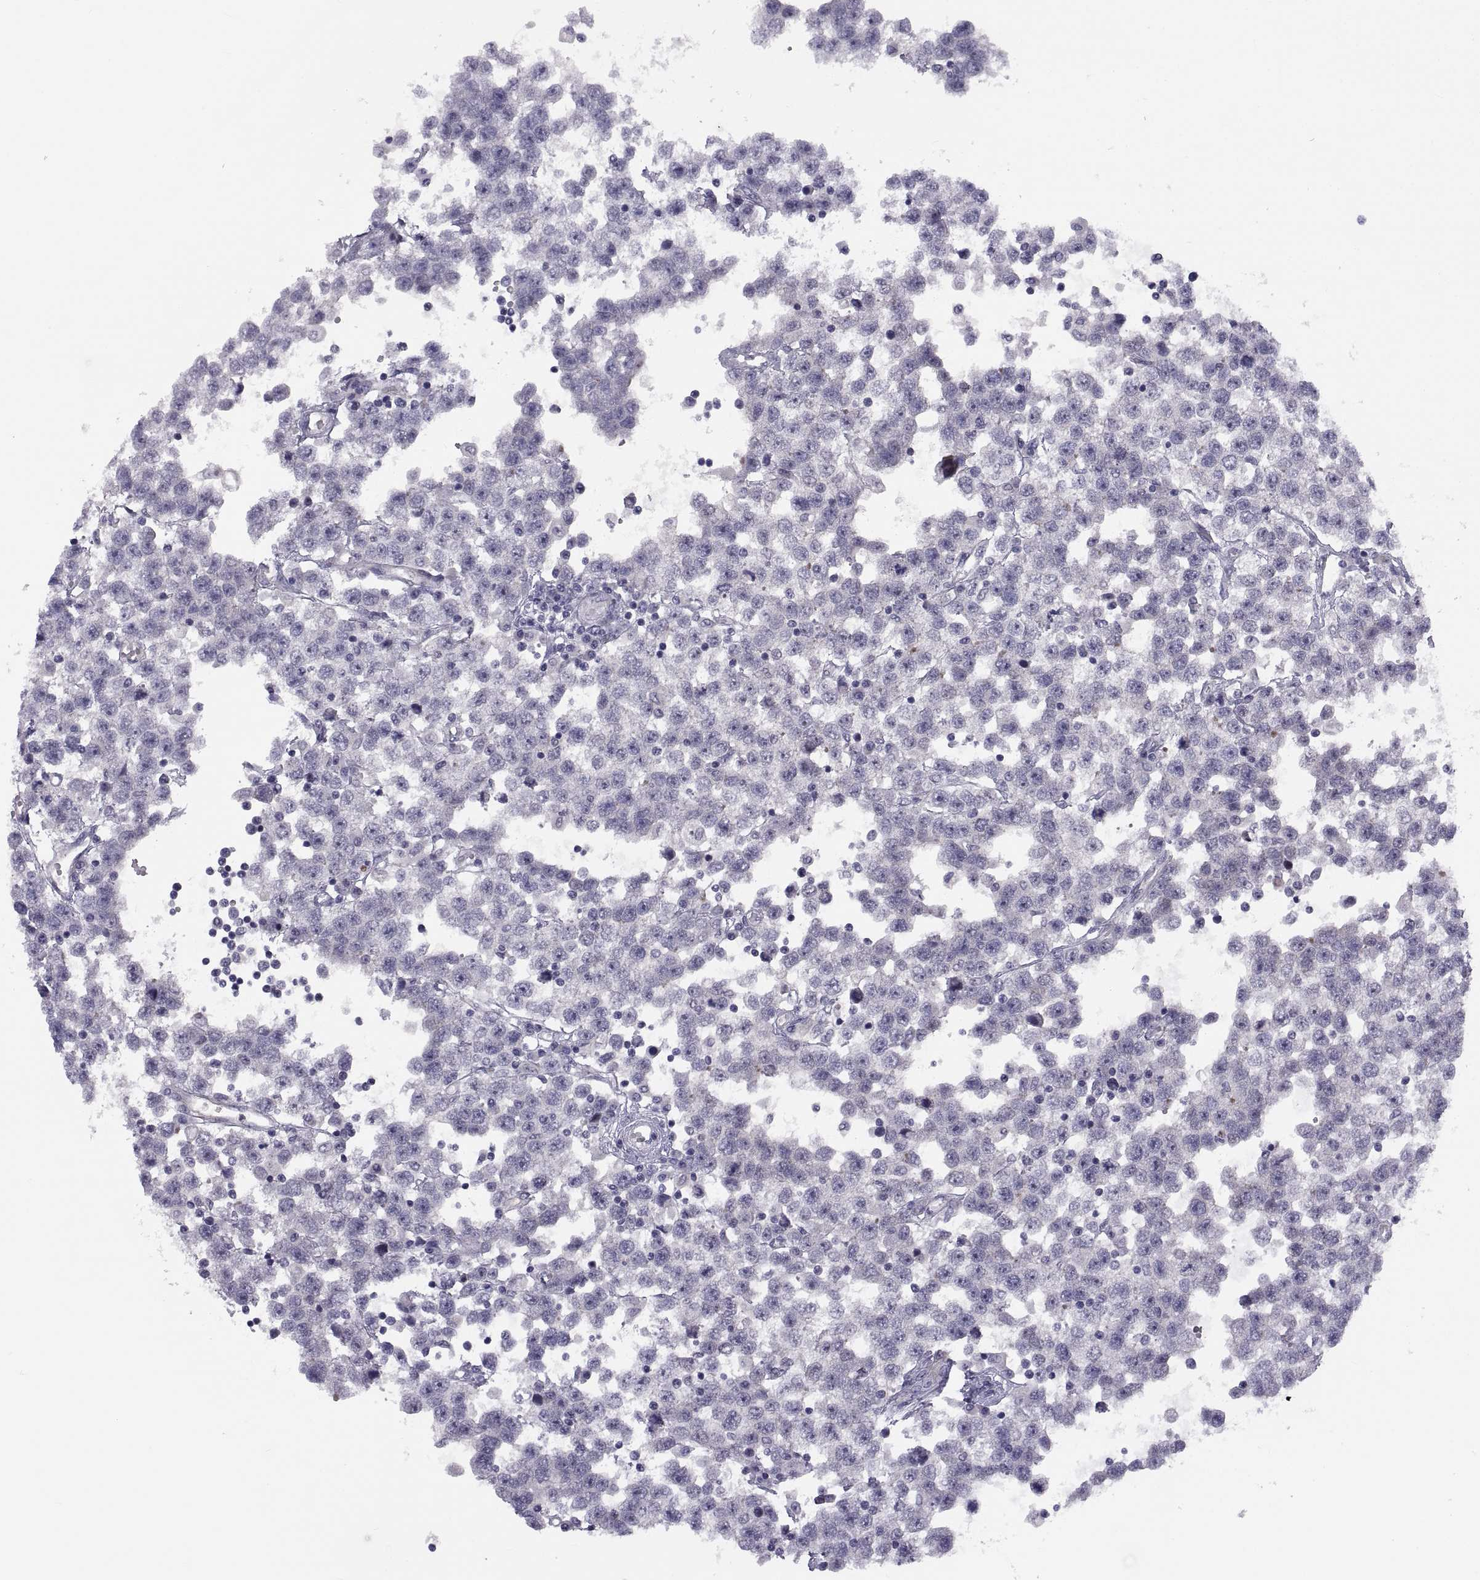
{"staining": {"intensity": "negative", "quantity": "none", "location": "none"}, "tissue": "testis cancer", "cell_type": "Tumor cells", "image_type": "cancer", "snomed": [{"axis": "morphology", "description": "Seminoma, NOS"}, {"axis": "topography", "description": "Testis"}], "caption": "This is an immunohistochemistry histopathology image of human testis cancer. There is no positivity in tumor cells.", "gene": "TMEM158", "patient": {"sex": "male", "age": 34}}